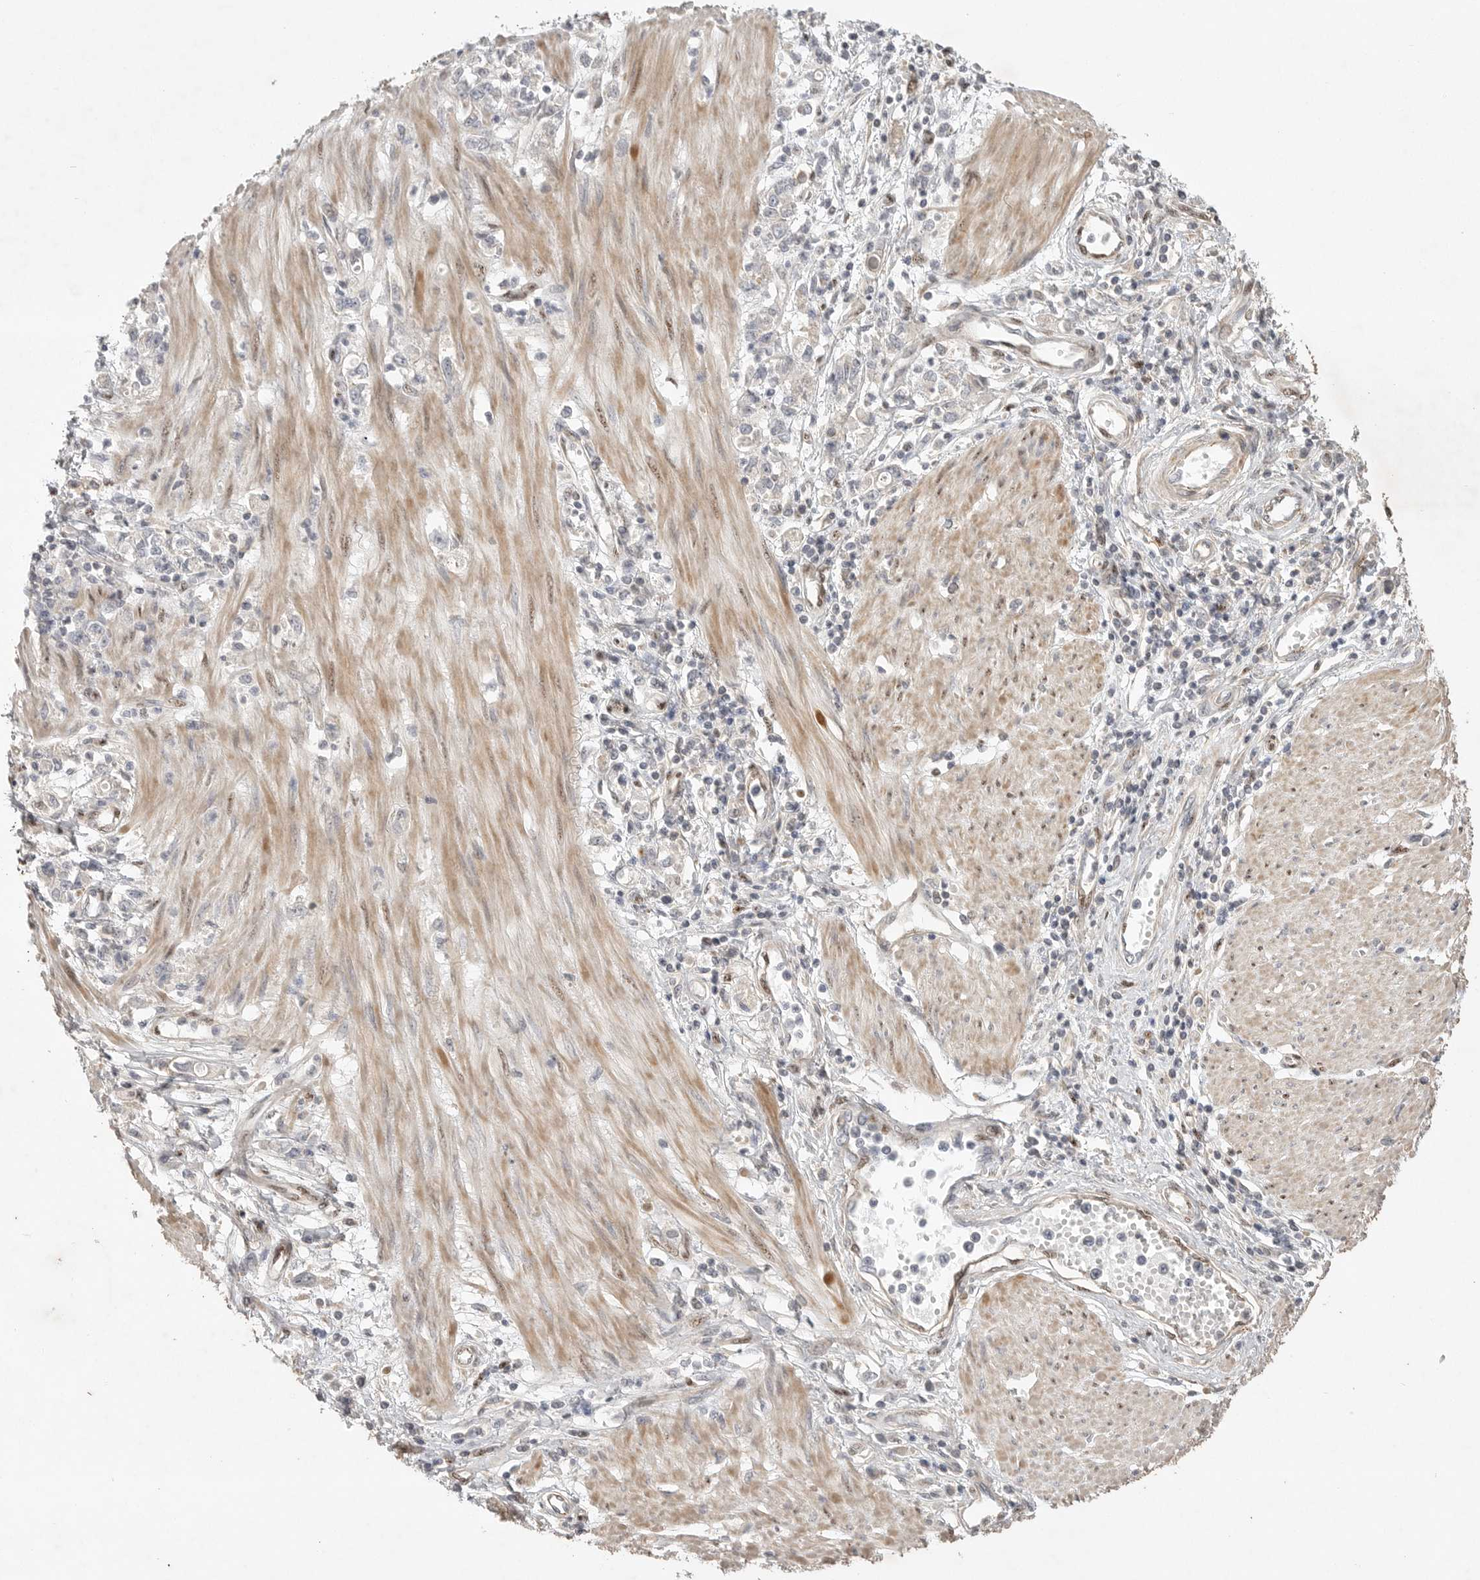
{"staining": {"intensity": "negative", "quantity": "none", "location": "none"}, "tissue": "stomach cancer", "cell_type": "Tumor cells", "image_type": "cancer", "snomed": [{"axis": "morphology", "description": "Adenocarcinoma, NOS"}, {"axis": "topography", "description": "Stomach"}], "caption": "Immunohistochemistry image of neoplastic tissue: stomach cancer (adenocarcinoma) stained with DAB (3,3'-diaminobenzidine) reveals no significant protein expression in tumor cells. (Brightfield microscopy of DAB (3,3'-diaminobenzidine) immunohistochemistry at high magnification).", "gene": "POMP", "patient": {"sex": "female", "age": 76}}